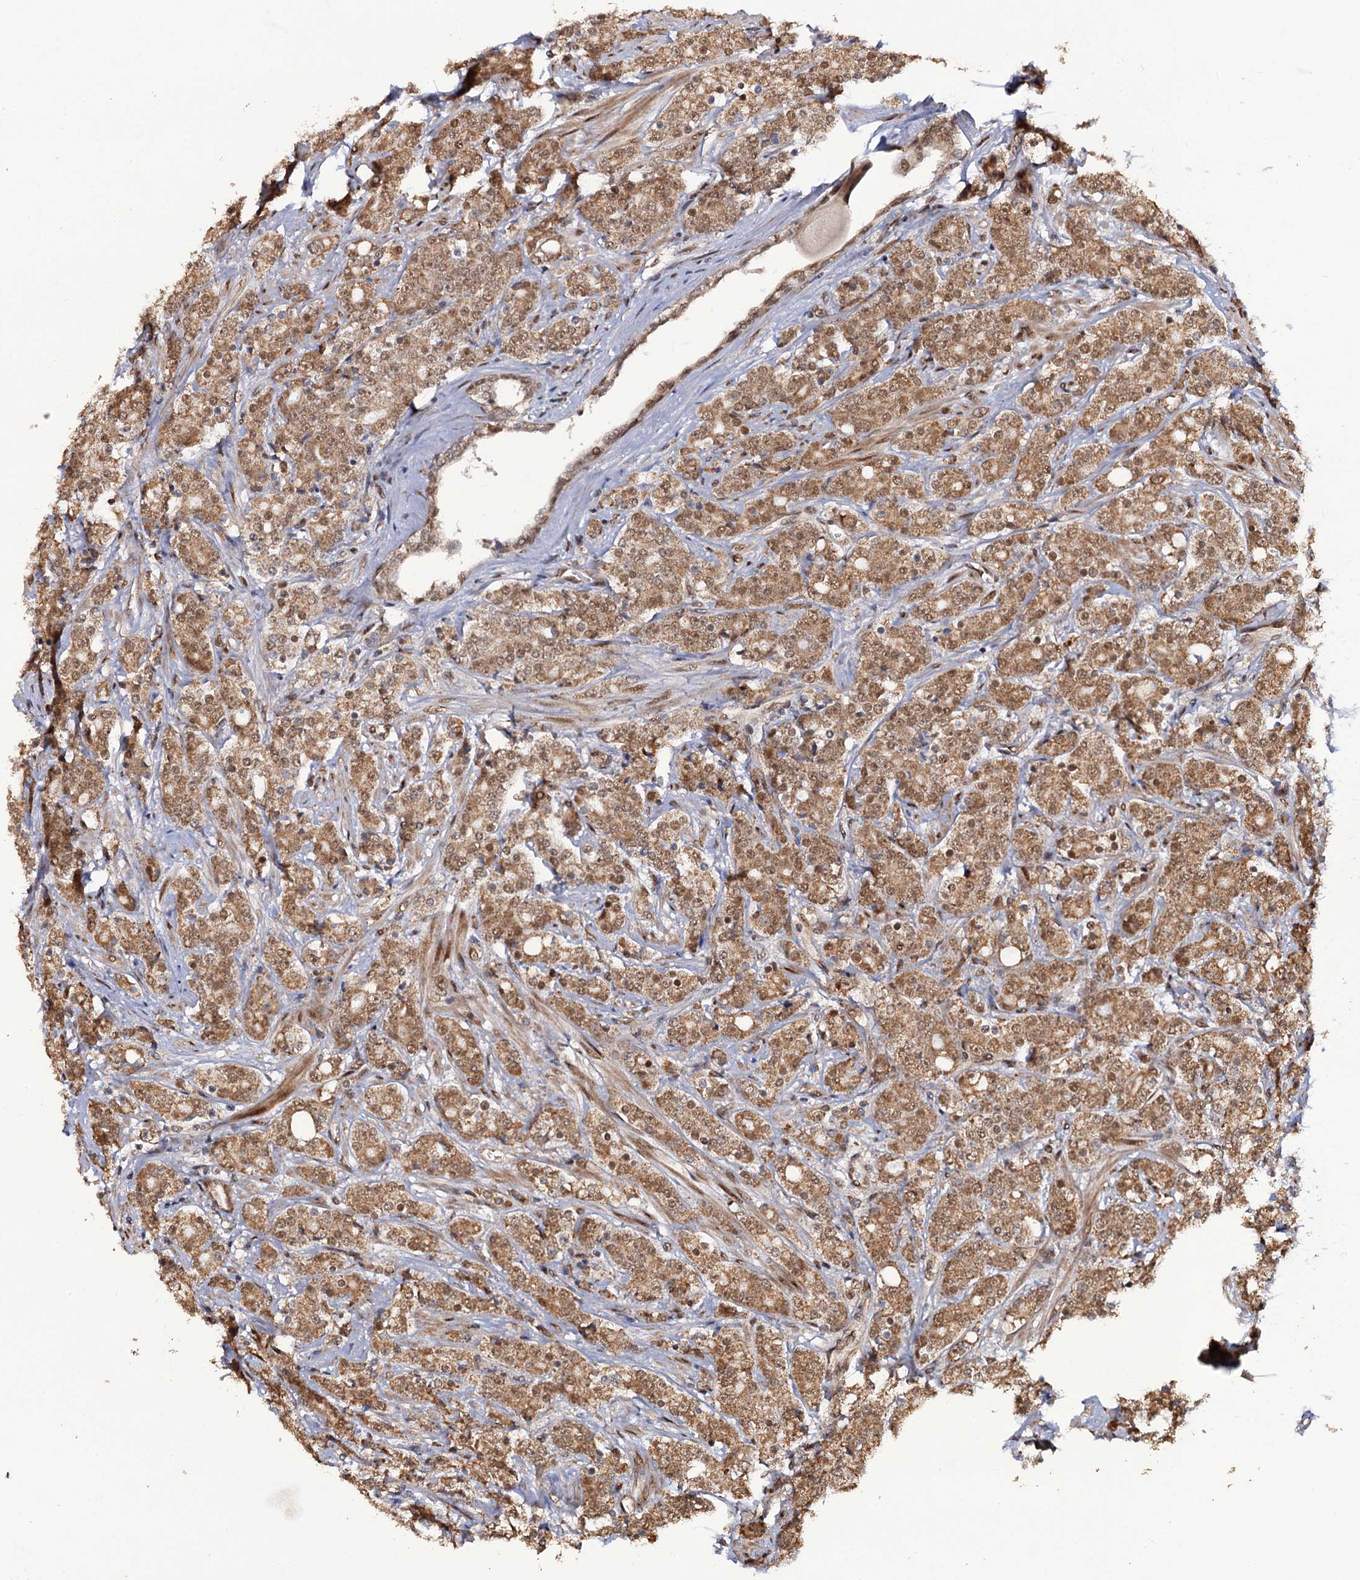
{"staining": {"intensity": "moderate", "quantity": ">75%", "location": "cytoplasmic/membranous,nuclear"}, "tissue": "prostate cancer", "cell_type": "Tumor cells", "image_type": "cancer", "snomed": [{"axis": "morphology", "description": "Adenocarcinoma, High grade"}, {"axis": "topography", "description": "Prostate"}], "caption": "Immunohistochemical staining of prostate cancer (adenocarcinoma (high-grade)) exhibits moderate cytoplasmic/membranous and nuclear protein expression in about >75% of tumor cells.", "gene": "LRRC63", "patient": {"sex": "male", "age": 62}}